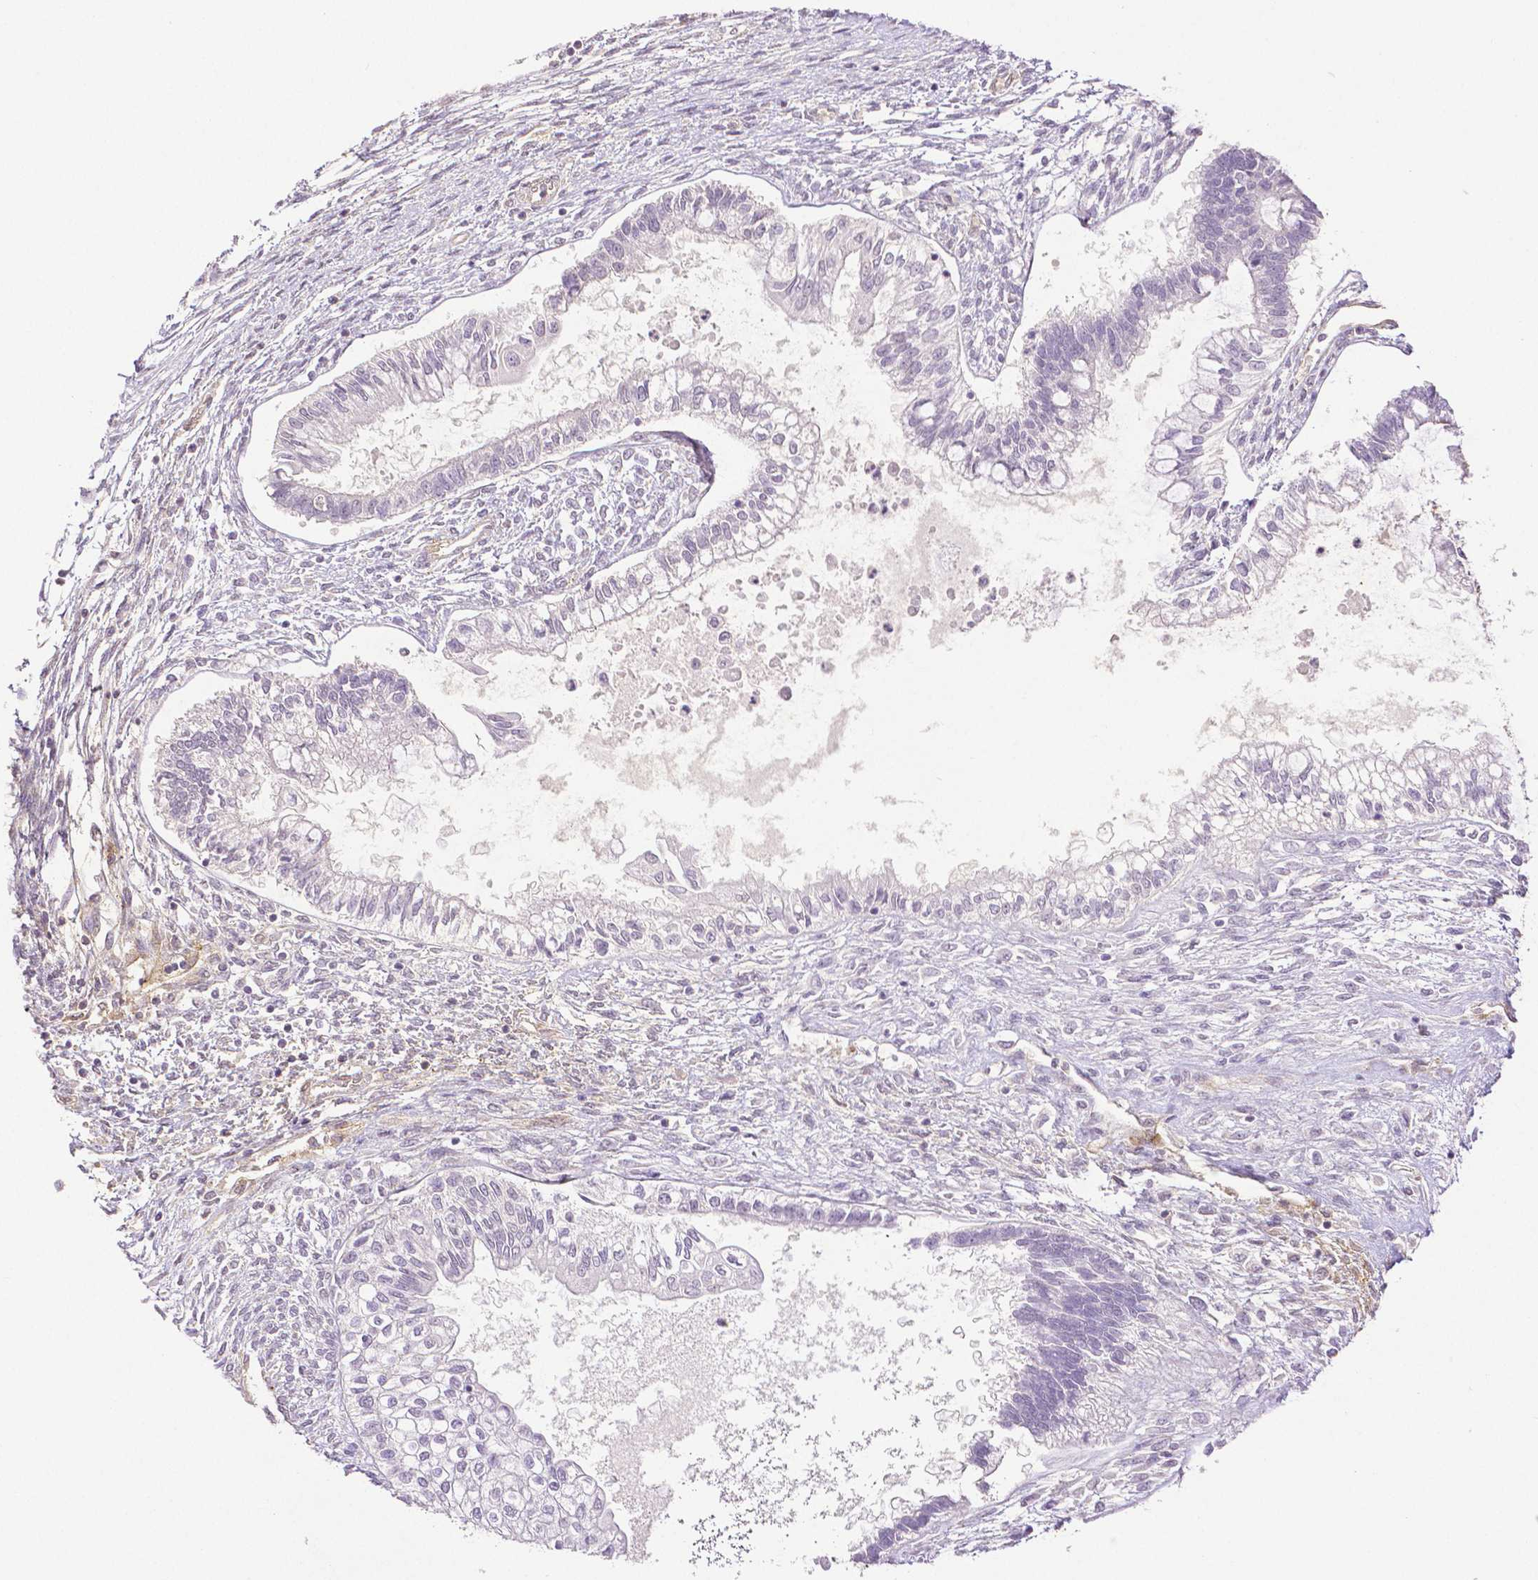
{"staining": {"intensity": "negative", "quantity": "none", "location": "none"}, "tissue": "testis cancer", "cell_type": "Tumor cells", "image_type": "cancer", "snomed": [{"axis": "morphology", "description": "Carcinoma, Embryonal, NOS"}, {"axis": "topography", "description": "Testis"}], "caption": "Immunohistochemical staining of testis cancer shows no significant positivity in tumor cells.", "gene": "THY1", "patient": {"sex": "male", "age": 37}}